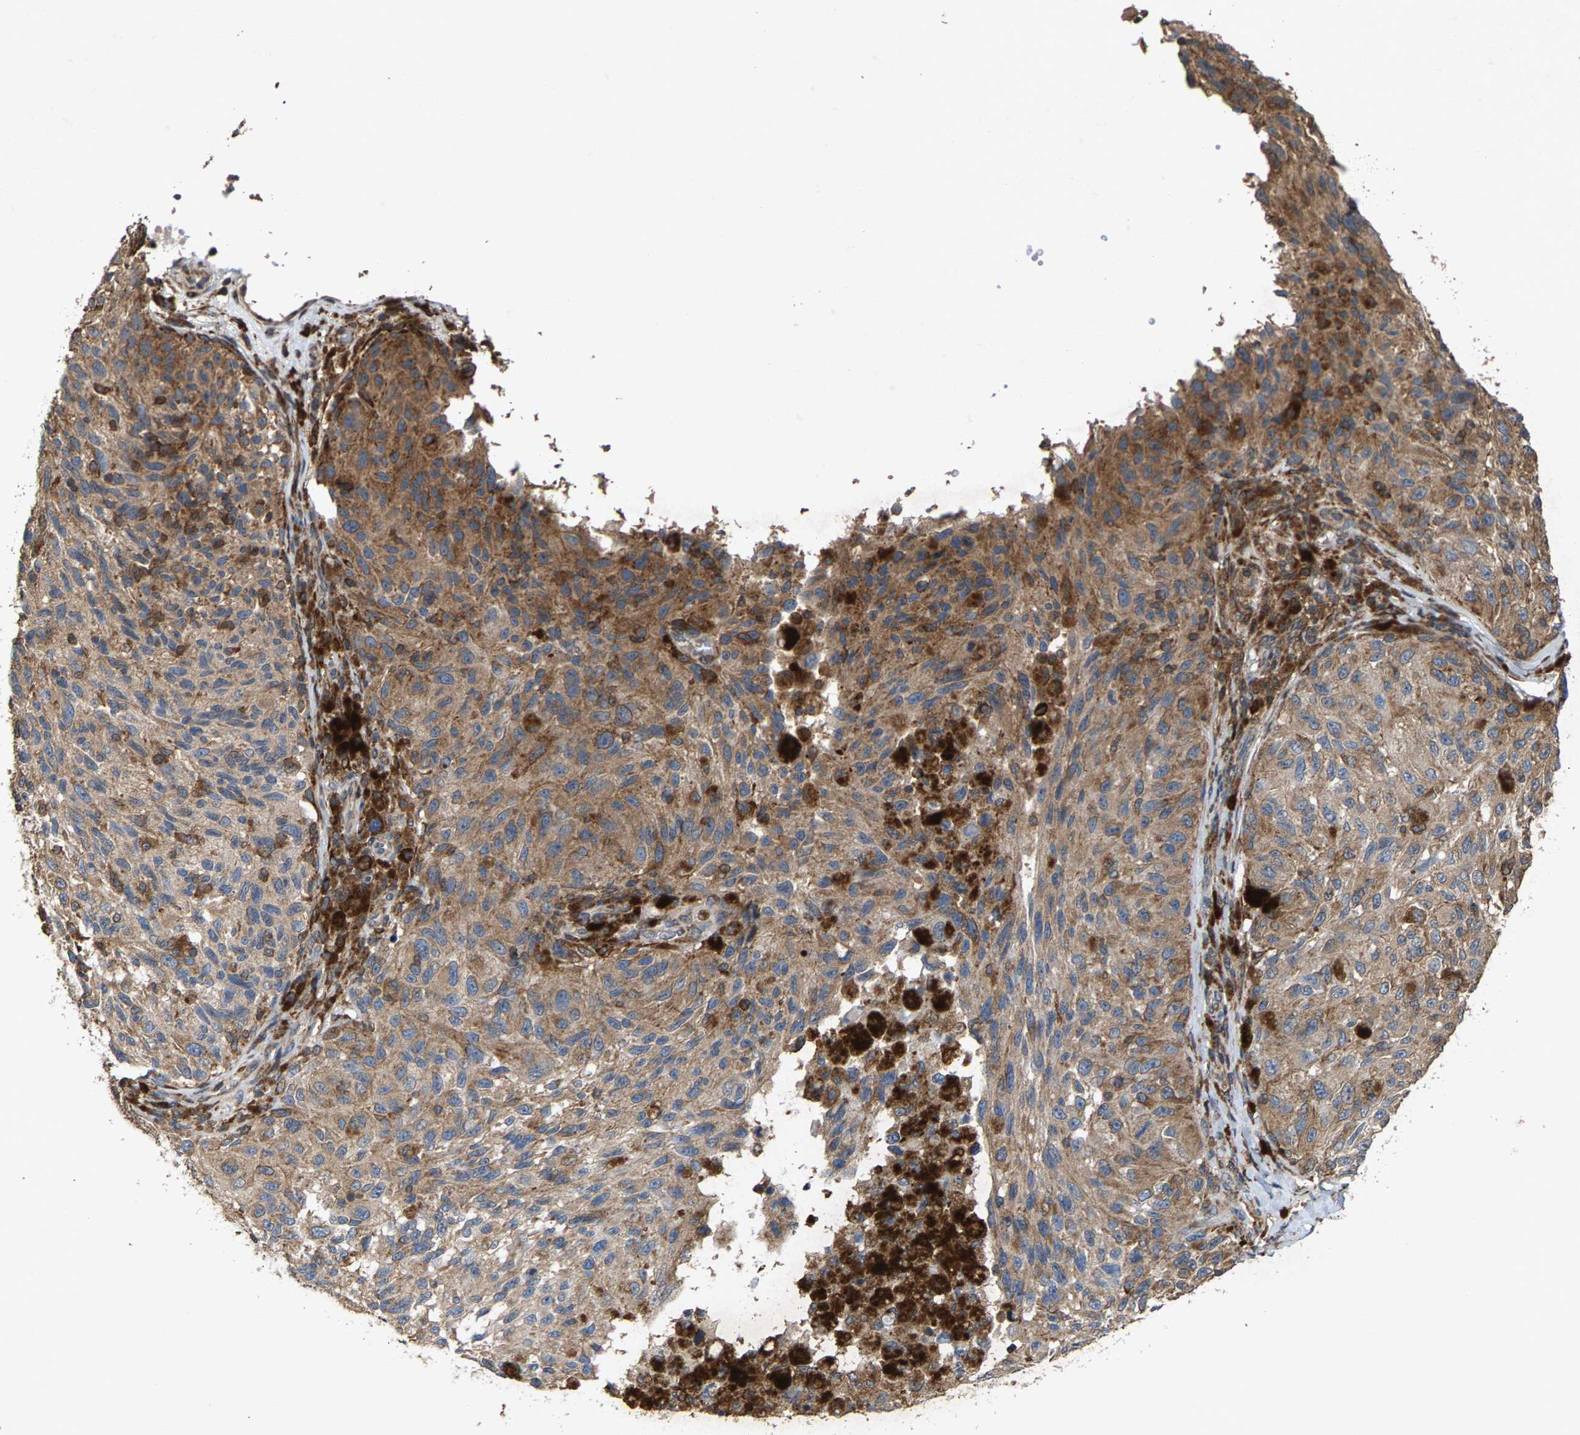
{"staining": {"intensity": "moderate", "quantity": ">75%", "location": "cytoplasmic/membranous"}, "tissue": "melanoma", "cell_type": "Tumor cells", "image_type": "cancer", "snomed": [{"axis": "morphology", "description": "Malignant melanoma, NOS"}, {"axis": "topography", "description": "Skin"}], "caption": "Protein staining displays moderate cytoplasmic/membranous expression in about >75% of tumor cells in malignant melanoma. (DAB IHC with brightfield microscopy, high magnification).", "gene": "FGD3", "patient": {"sex": "female", "age": 73}}